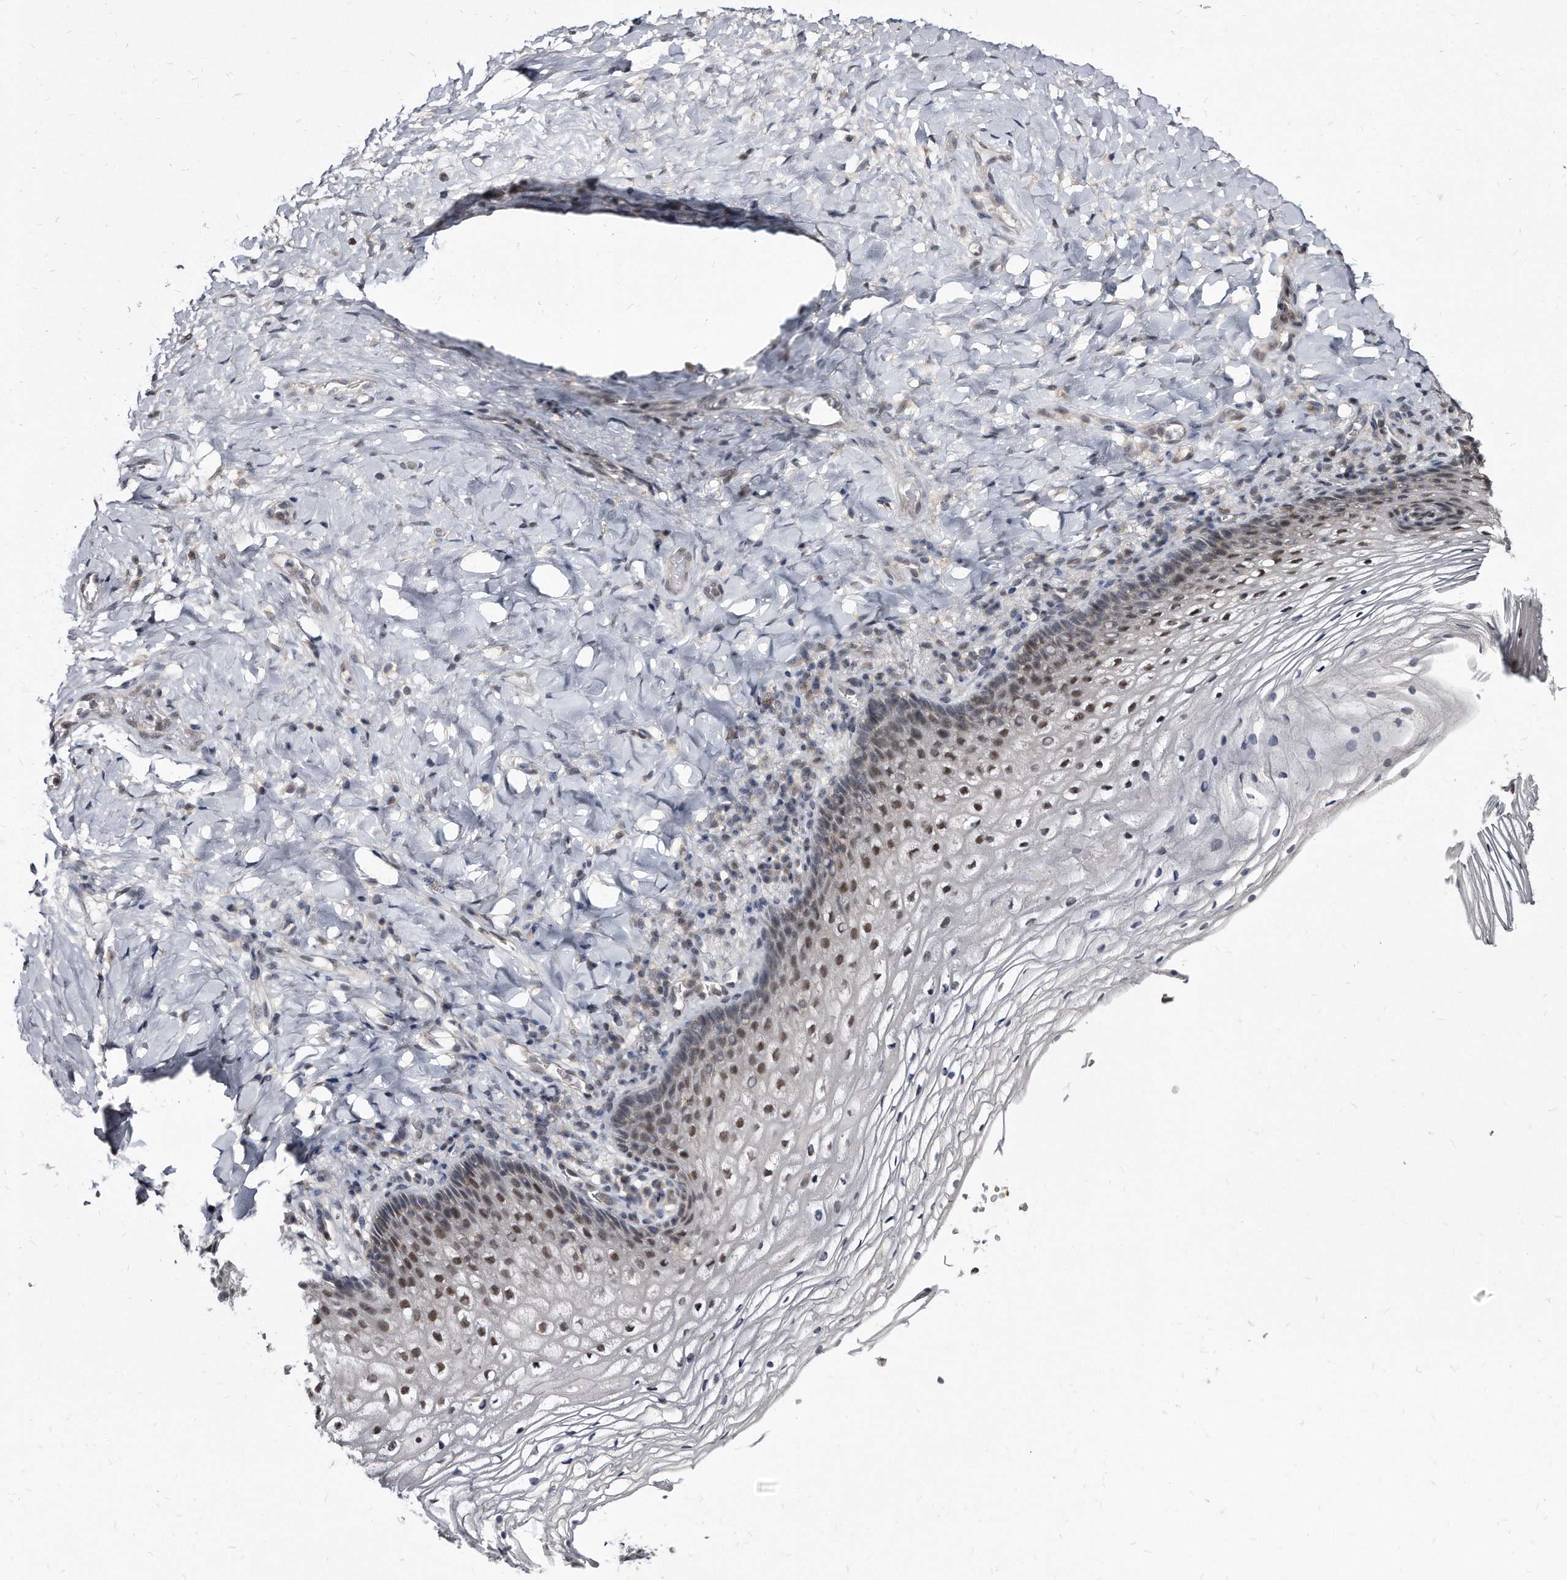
{"staining": {"intensity": "moderate", "quantity": ">75%", "location": "nuclear"}, "tissue": "vagina", "cell_type": "Squamous epithelial cells", "image_type": "normal", "snomed": [{"axis": "morphology", "description": "Normal tissue, NOS"}, {"axis": "topography", "description": "Vagina"}], "caption": "Protein expression analysis of normal vagina exhibits moderate nuclear staining in about >75% of squamous epithelial cells.", "gene": "KLHDC3", "patient": {"sex": "female", "age": 60}}